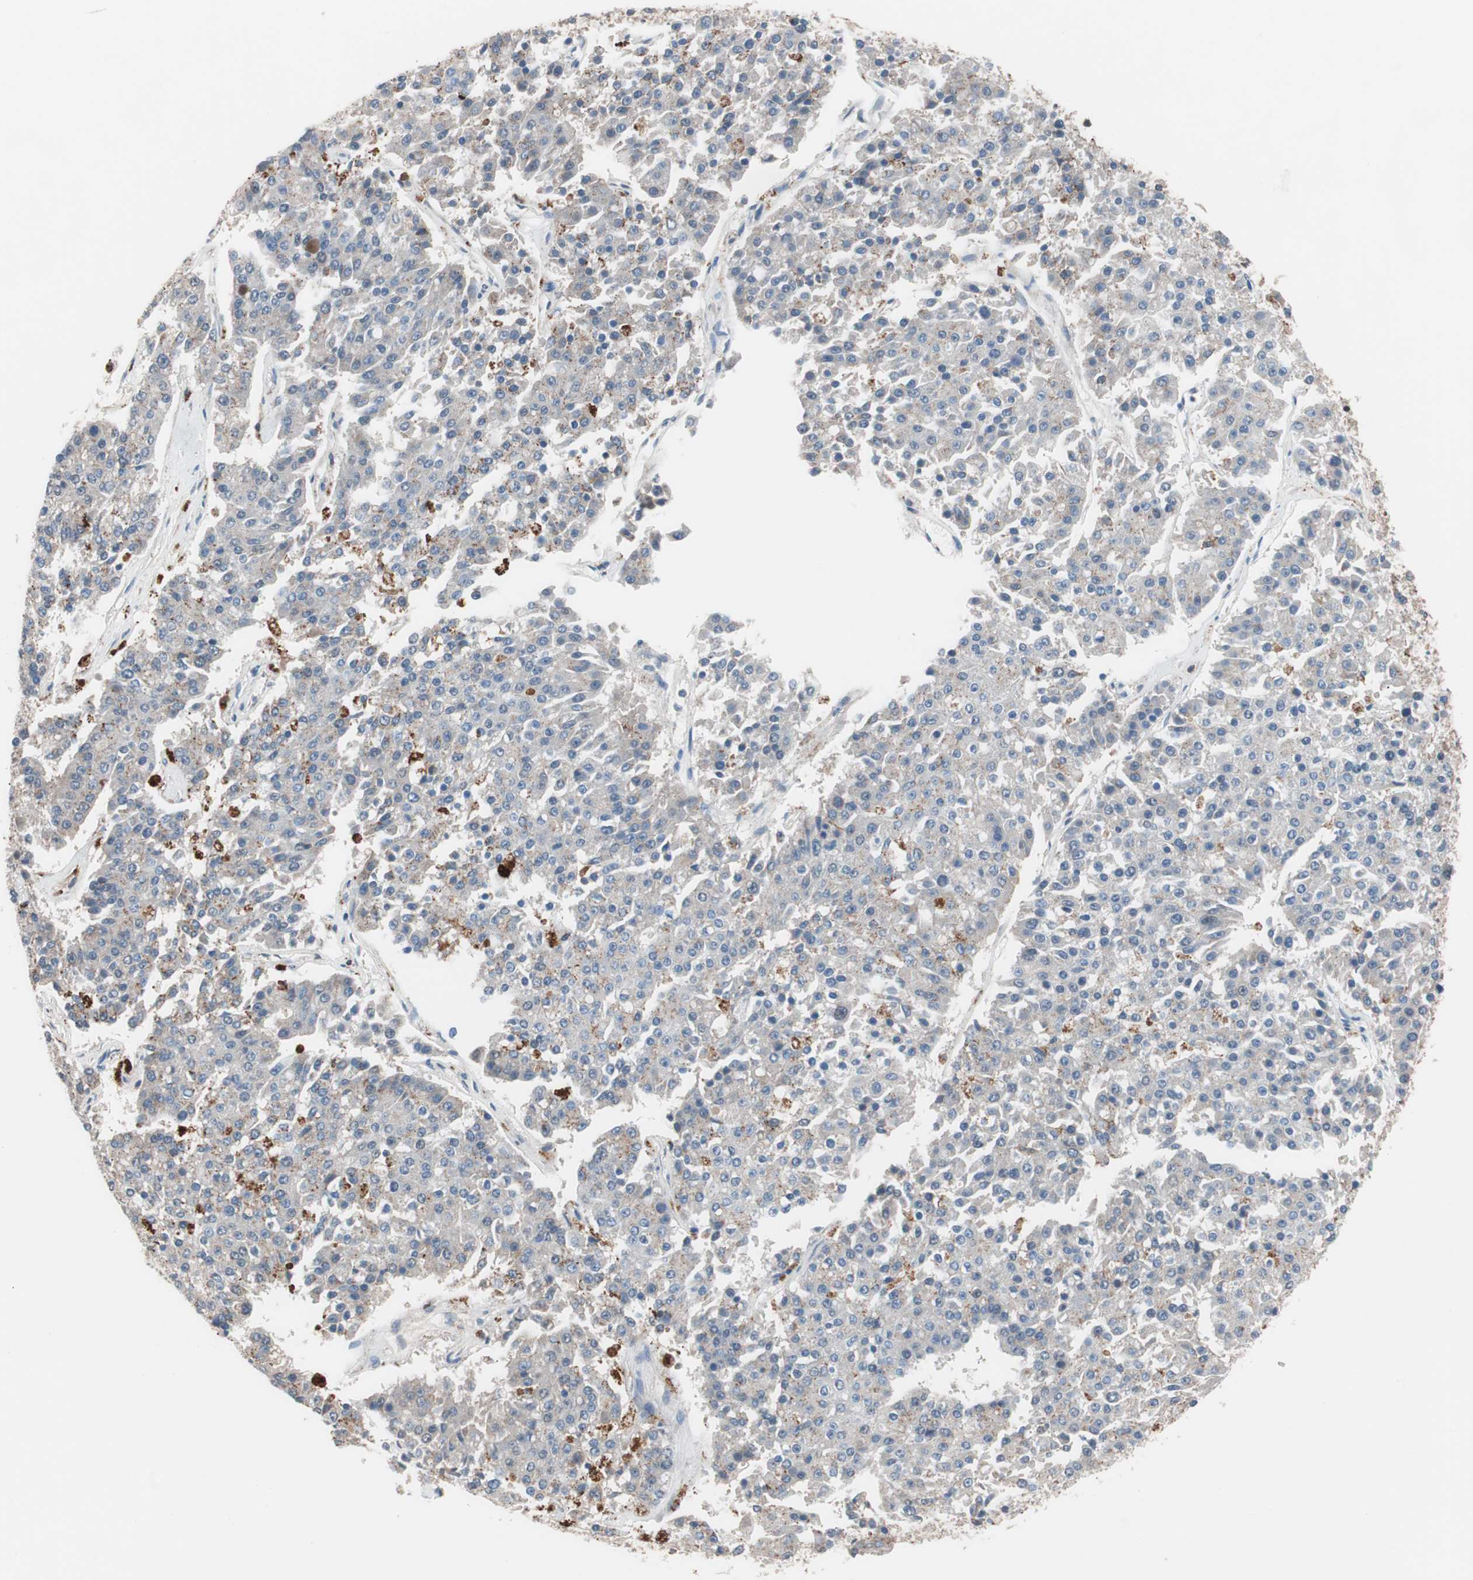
{"staining": {"intensity": "weak", "quantity": "<25%", "location": "cytoplasmic/membranous"}, "tissue": "pancreatic cancer", "cell_type": "Tumor cells", "image_type": "cancer", "snomed": [{"axis": "morphology", "description": "Adenocarcinoma, NOS"}, {"axis": "topography", "description": "Pancreas"}], "caption": "The IHC image has no significant positivity in tumor cells of pancreatic adenocarcinoma tissue.", "gene": "LITAF", "patient": {"sex": "male", "age": 50}}